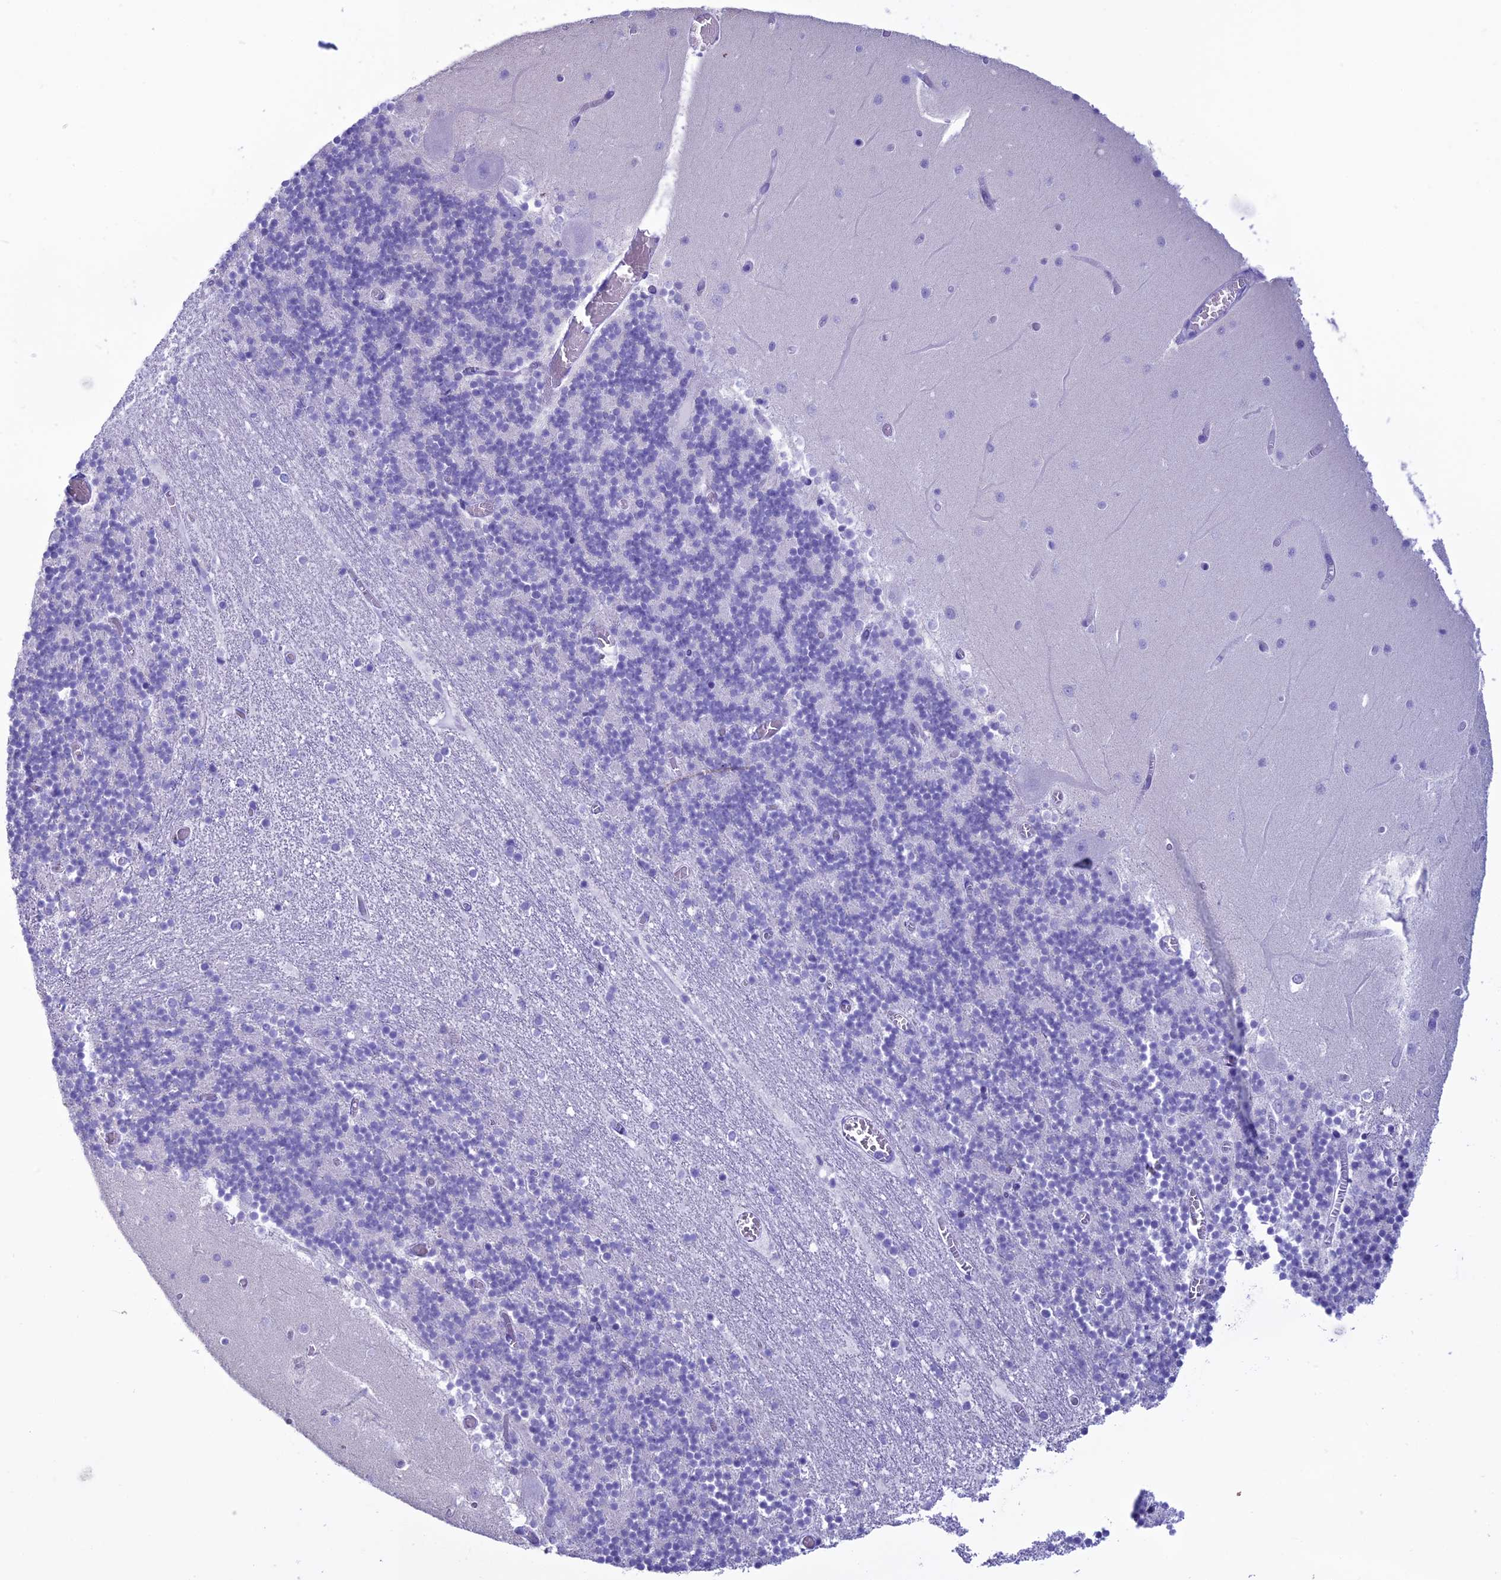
{"staining": {"intensity": "negative", "quantity": "none", "location": "none"}, "tissue": "cerebellum", "cell_type": "Cells in granular layer", "image_type": "normal", "snomed": [{"axis": "morphology", "description": "Normal tissue, NOS"}, {"axis": "topography", "description": "Cerebellum"}], "caption": "Immunohistochemistry of benign cerebellum displays no positivity in cells in granular layer. (DAB (3,3'-diaminobenzidine) IHC with hematoxylin counter stain).", "gene": "MZB1", "patient": {"sex": "female", "age": 28}}